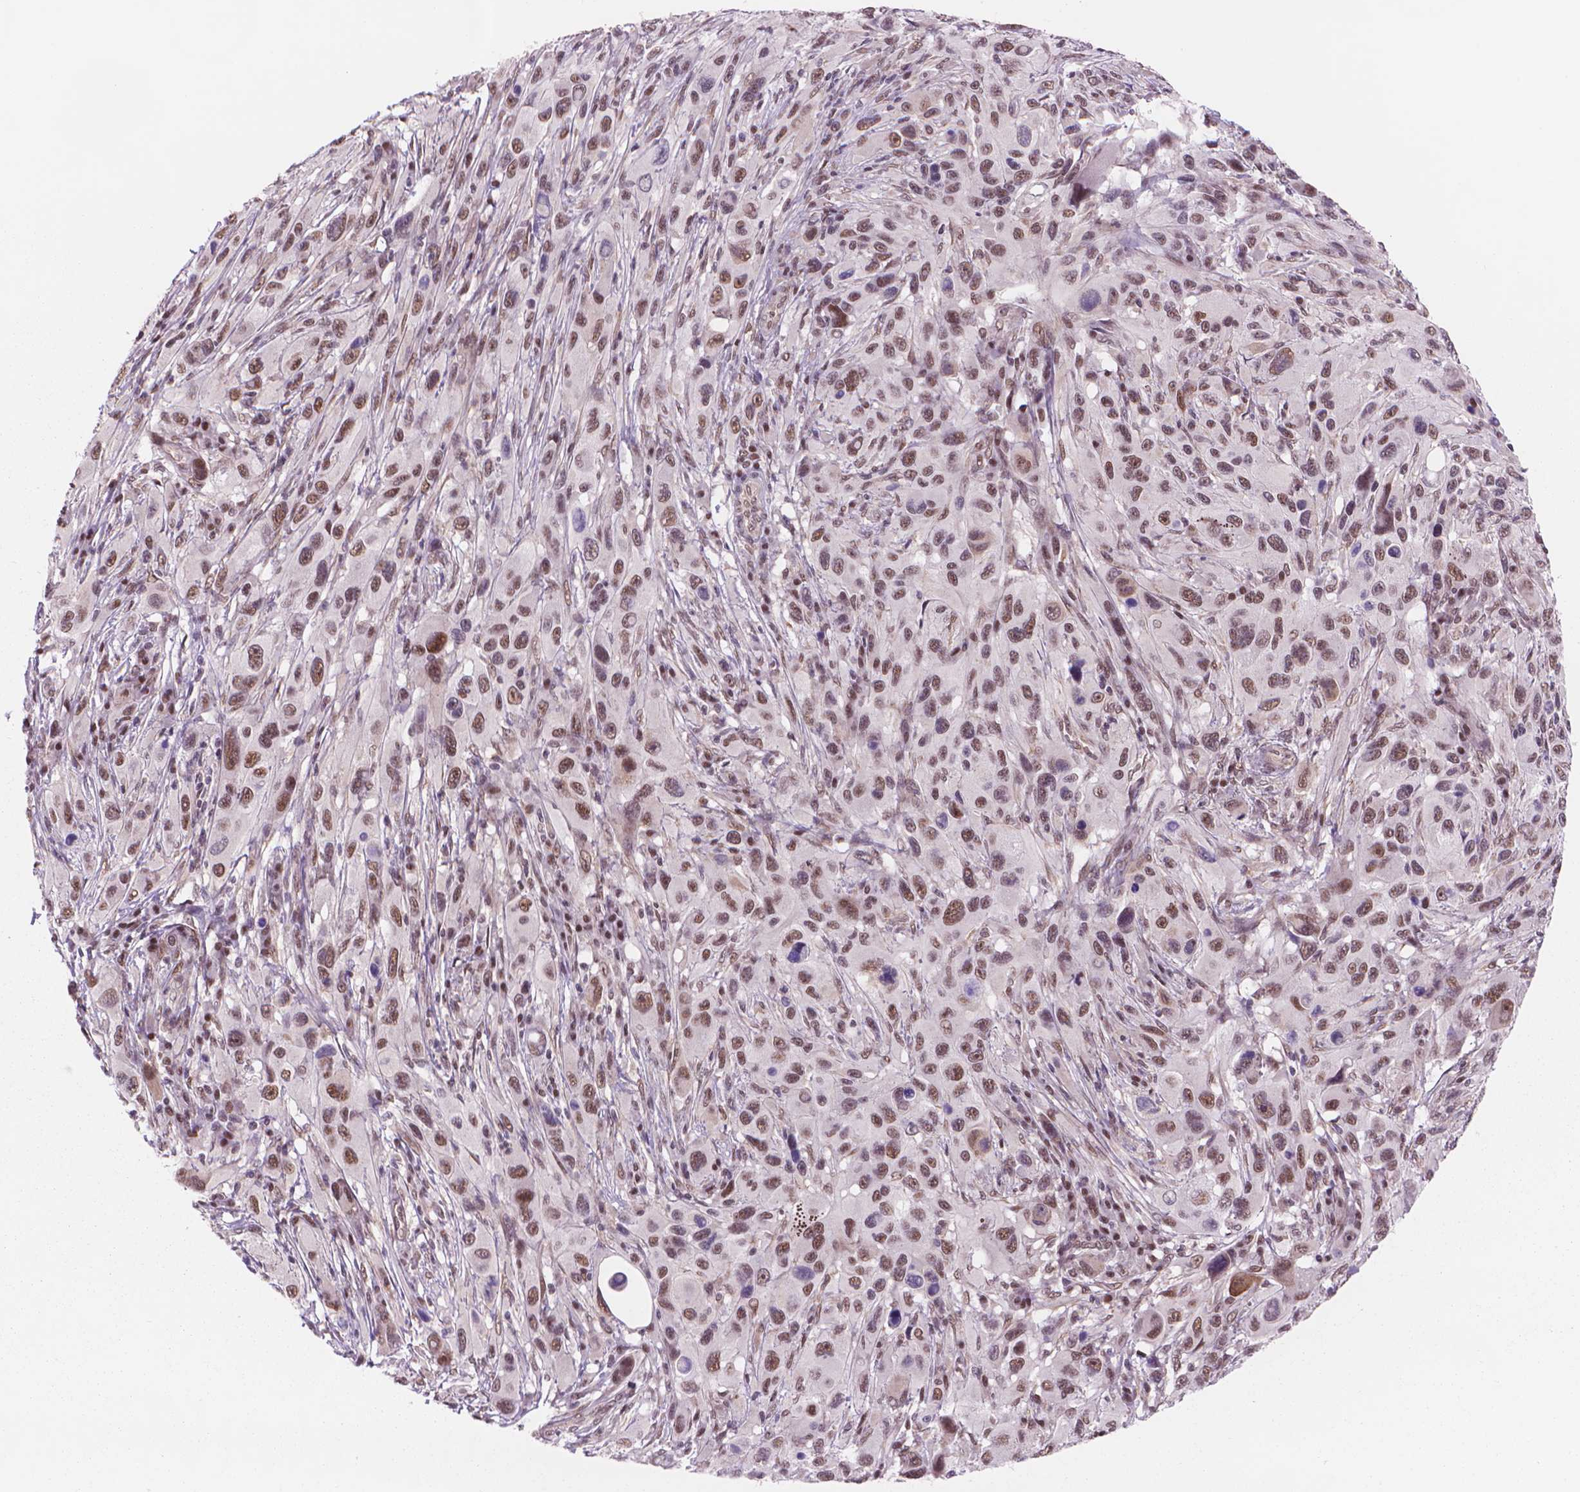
{"staining": {"intensity": "strong", "quantity": "25%-75%", "location": "nuclear"}, "tissue": "melanoma", "cell_type": "Tumor cells", "image_type": "cancer", "snomed": [{"axis": "morphology", "description": "Malignant melanoma, NOS"}, {"axis": "topography", "description": "Skin"}], "caption": "The immunohistochemical stain shows strong nuclear positivity in tumor cells of malignant melanoma tissue. (Stains: DAB in brown, nuclei in blue, Microscopy: brightfield microscopy at high magnification).", "gene": "POLR3D", "patient": {"sex": "male", "age": 53}}